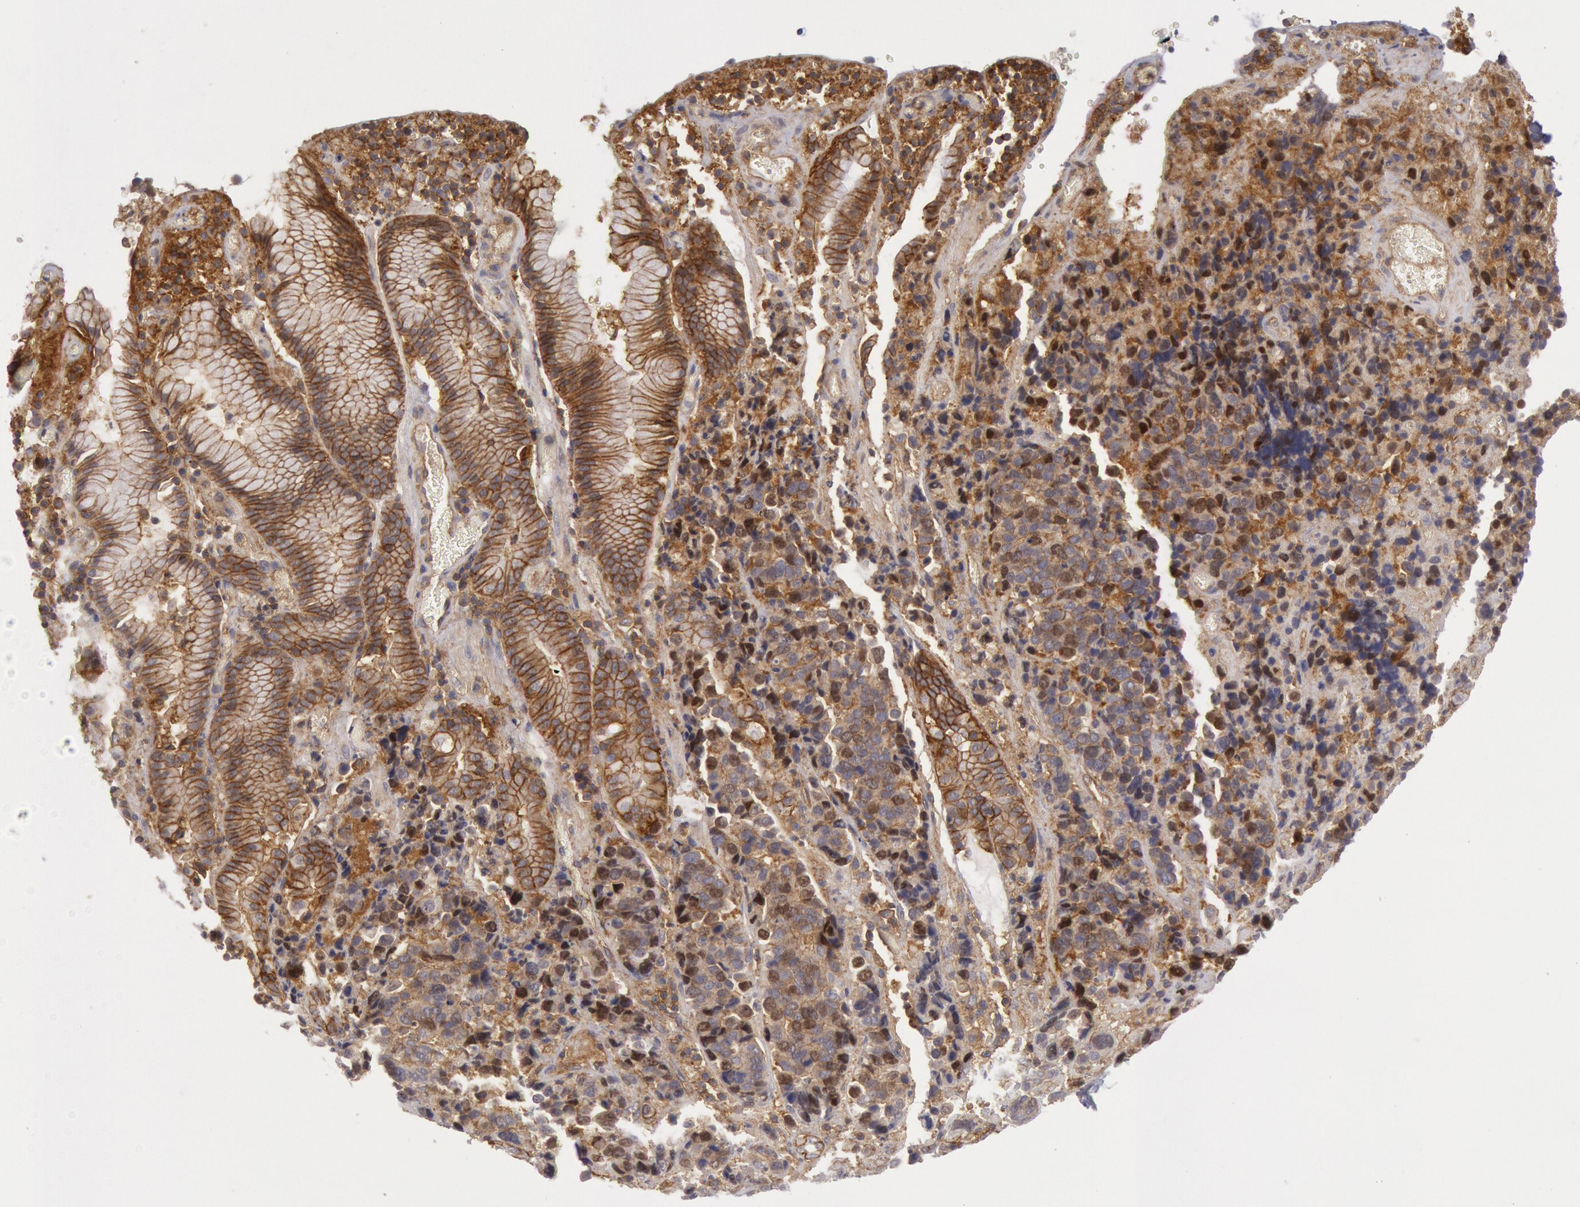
{"staining": {"intensity": "moderate", "quantity": "25%-75%", "location": "cytoplasmic/membranous"}, "tissue": "stomach cancer", "cell_type": "Tumor cells", "image_type": "cancer", "snomed": [{"axis": "morphology", "description": "Adenocarcinoma, NOS"}, {"axis": "topography", "description": "Stomach, upper"}], "caption": "Immunohistochemistry (IHC) of human stomach adenocarcinoma demonstrates medium levels of moderate cytoplasmic/membranous positivity in about 25%-75% of tumor cells.", "gene": "STX4", "patient": {"sex": "male", "age": 71}}